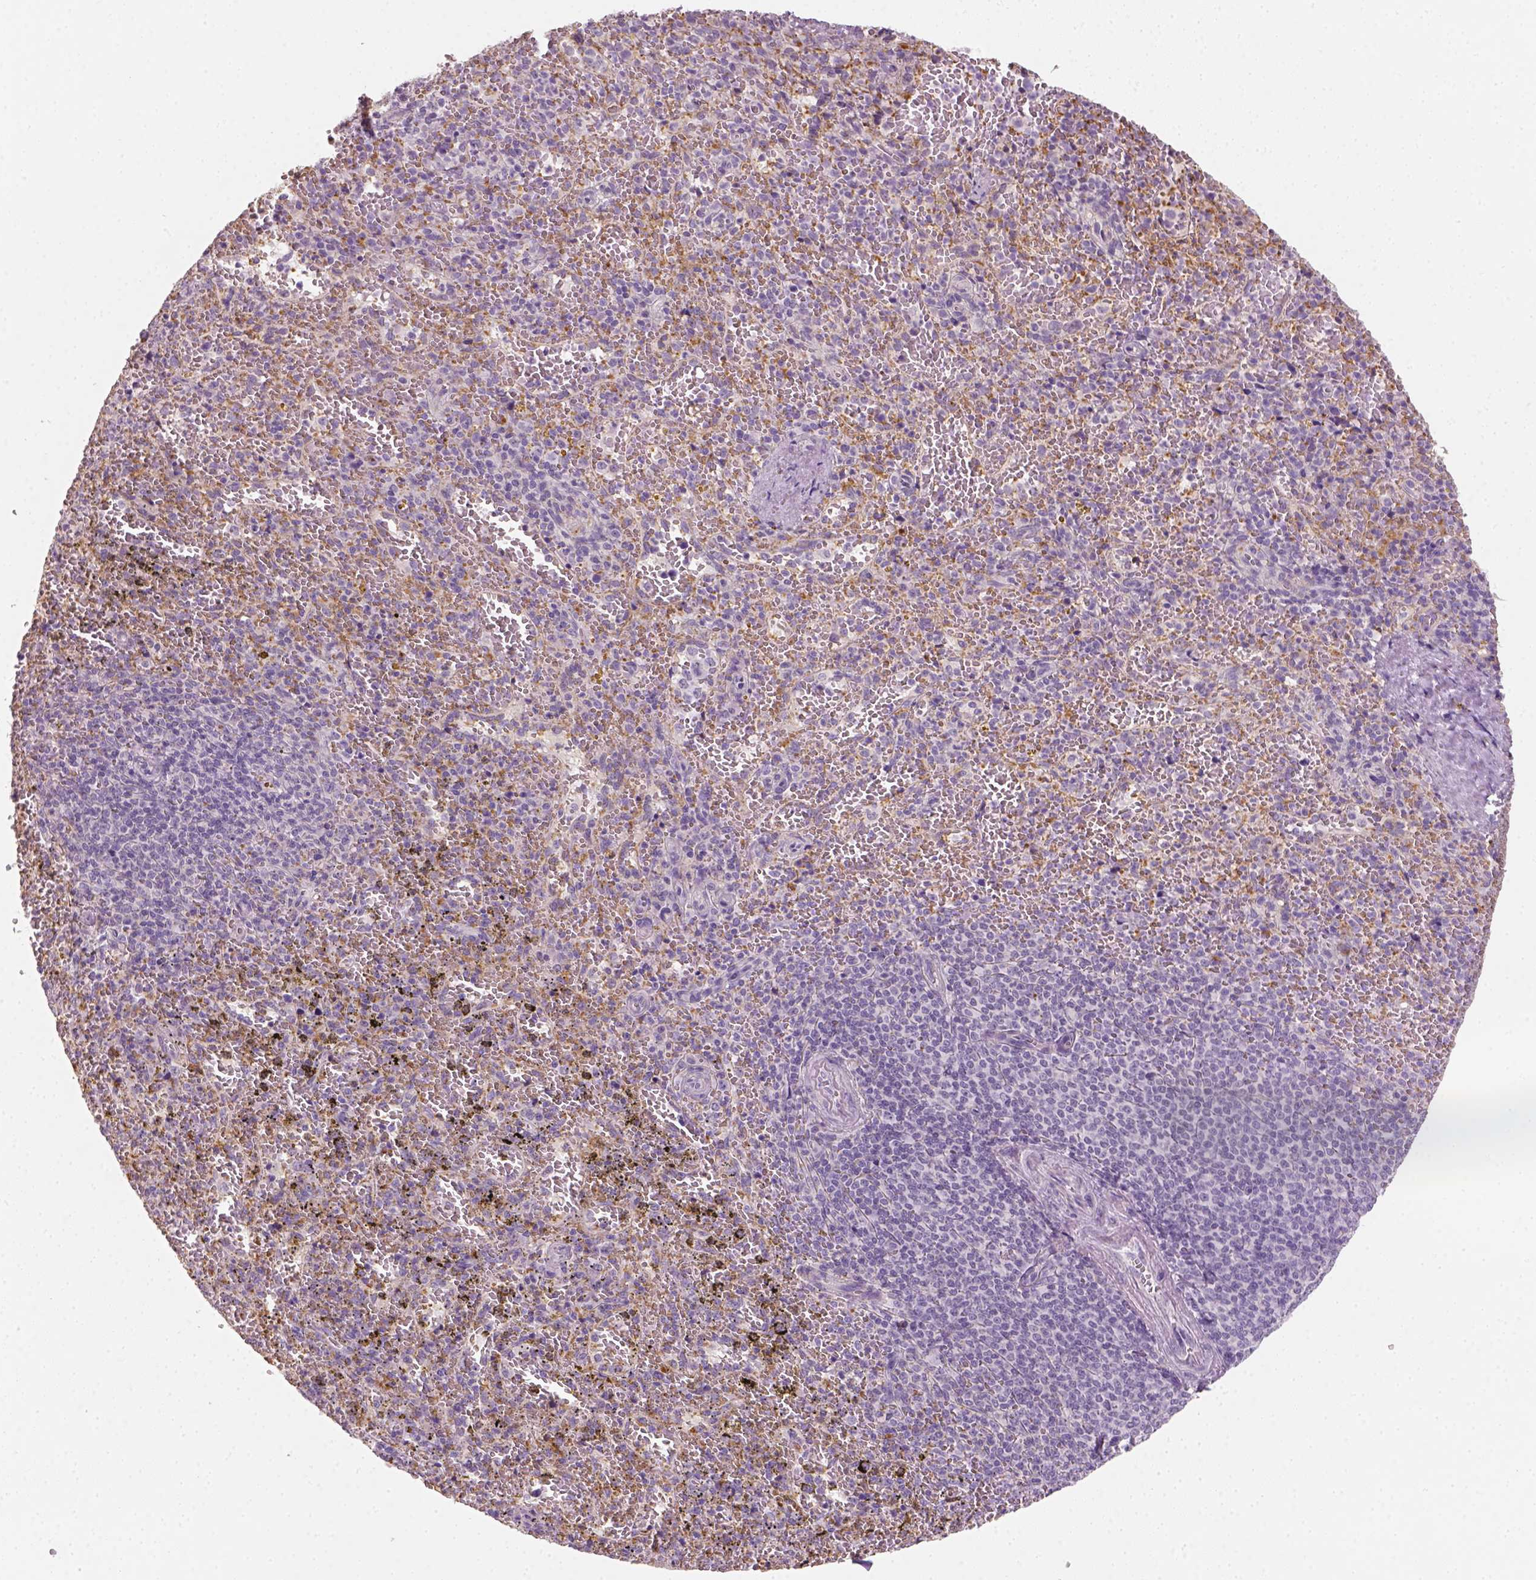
{"staining": {"intensity": "negative", "quantity": "none", "location": "none"}, "tissue": "spleen", "cell_type": "Cells in red pulp", "image_type": "normal", "snomed": [{"axis": "morphology", "description": "Normal tissue, NOS"}, {"axis": "topography", "description": "Spleen"}], "caption": "This is a histopathology image of immunohistochemistry staining of unremarkable spleen, which shows no positivity in cells in red pulp.", "gene": "FAM163B", "patient": {"sex": "female", "age": 50}}